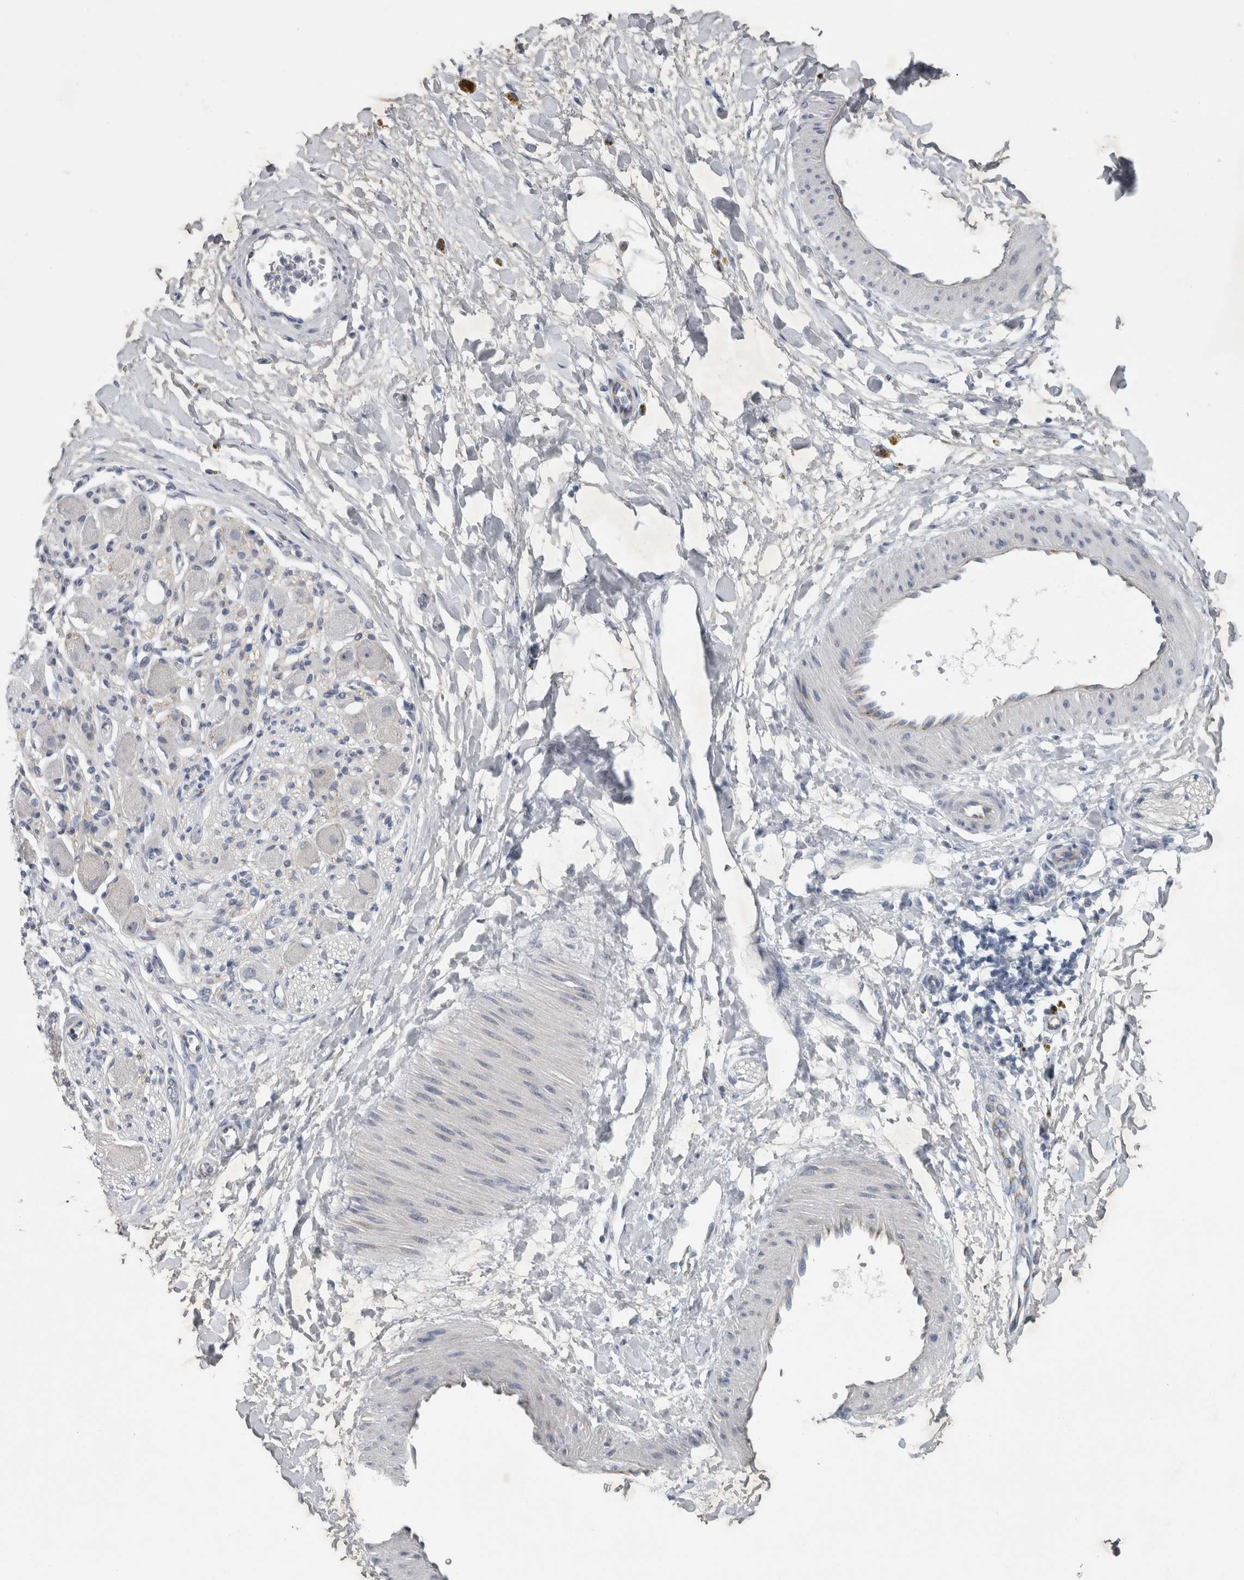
{"staining": {"intensity": "negative", "quantity": "none", "location": "none"}, "tissue": "adipose tissue", "cell_type": "Adipocytes", "image_type": "normal", "snomed": [{"axis": "morphology", "description": "Normal tissue, NOS"}, {"axis": "topography", "description": "Kidney"}, {"axis": "topography", "description": "Peripheral nerve tissue"}], "caption": "This is an immunohistochemistry histopathology image of unremarkable human adipose tissue. There is no positivity in adipocytes.", "gene": "FXYD7", "patient": {"sex": "male", "age": 7}}